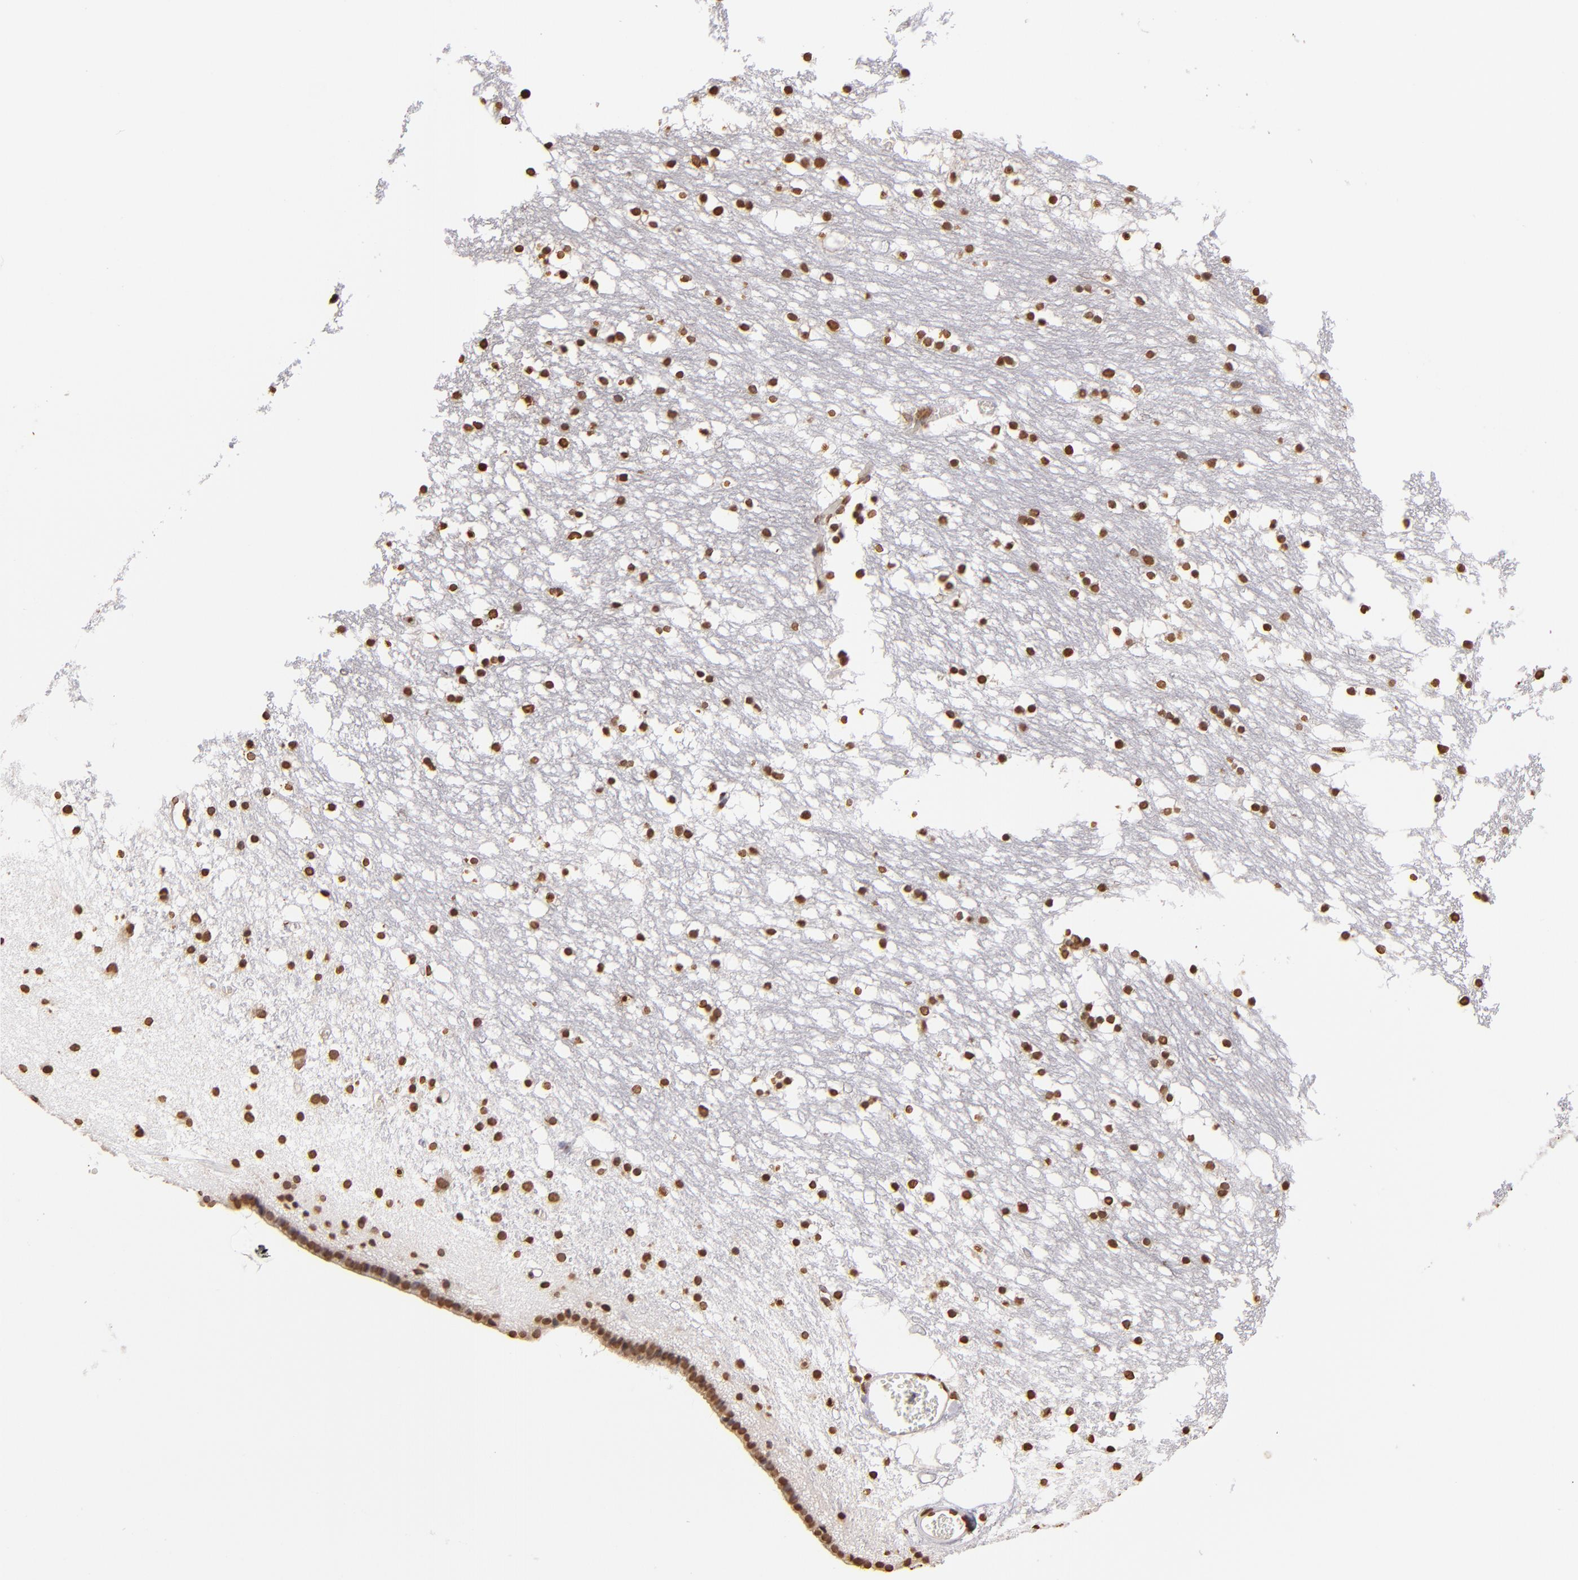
{"staining": {"intensity": "strong", "quantity": ">75%", "location": "nuclear"}, "tissue": "caudate", "cell_type": "Glial cells", "image_type": "normal", "snomed": [{"axis": "morphology", "description": "Normal tissue, NOS"}, {"axis": "topography", "description": "Lateral ventricle wall"}], "caption": "A photomicrograph showing strong nuclear expression in about >75% of glial cells in benign caudate, as visualized by brown immunohistochemical staining.", "gene": "LBX1", "patient": {"sex": "male", "age": 45}}